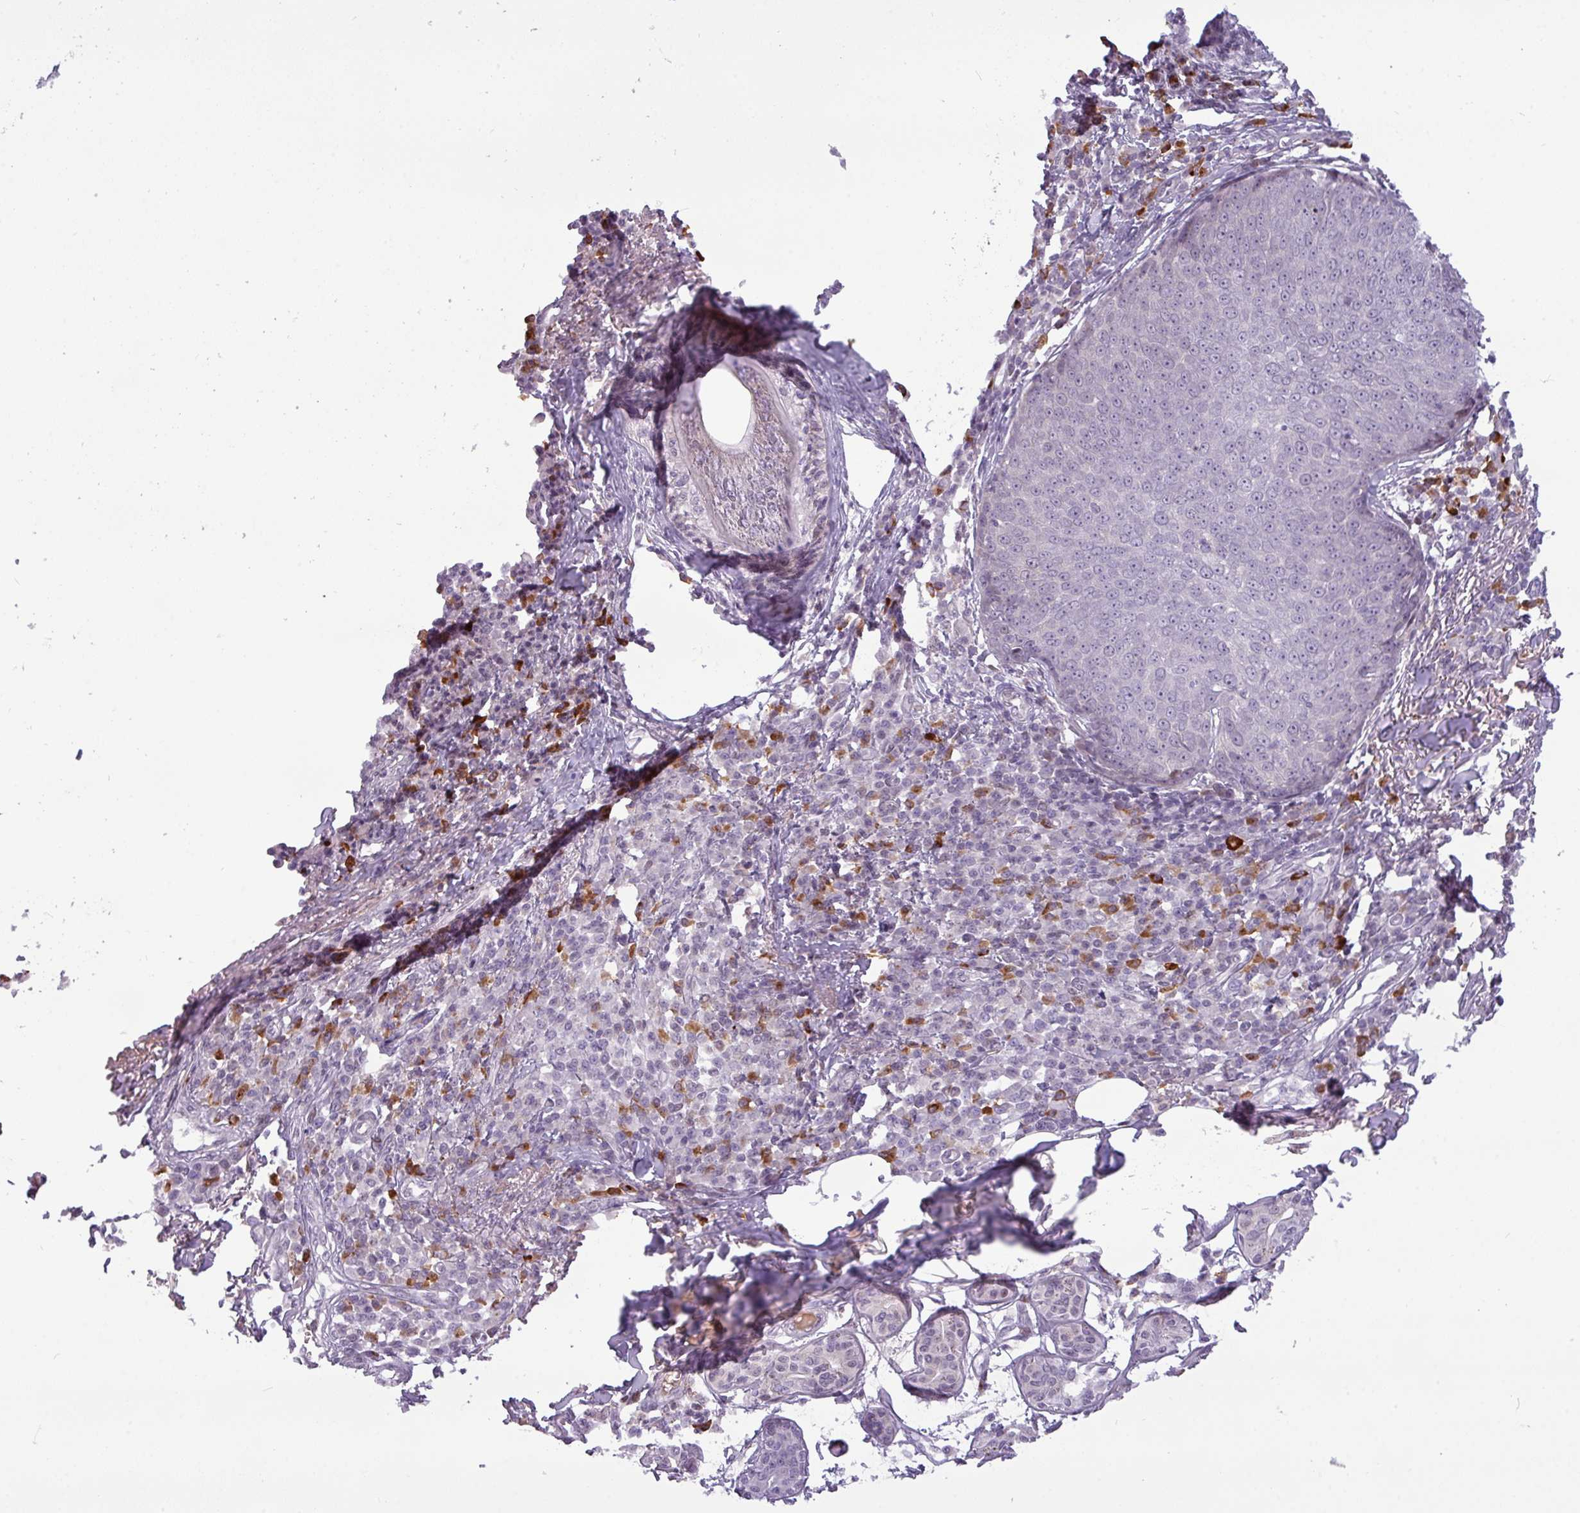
{"staining": {"intensity": "negative", "quantity": "none", "location": "none"}, "tissue": "skin cancer", "cell_type": "Tumor cells", "image_type": "cancer", "snomed": [{"axis": "morphology", "description": "Squamous cell carcinoma, NOS"}, {"axis": "topography", "description": "Skin"}], "caption": "Tumor cells show no significant protein positivity in skin squamous cell carcinoma.", "gene": "SLC66A2", "patient": {"sex": "male", "age": 71}}